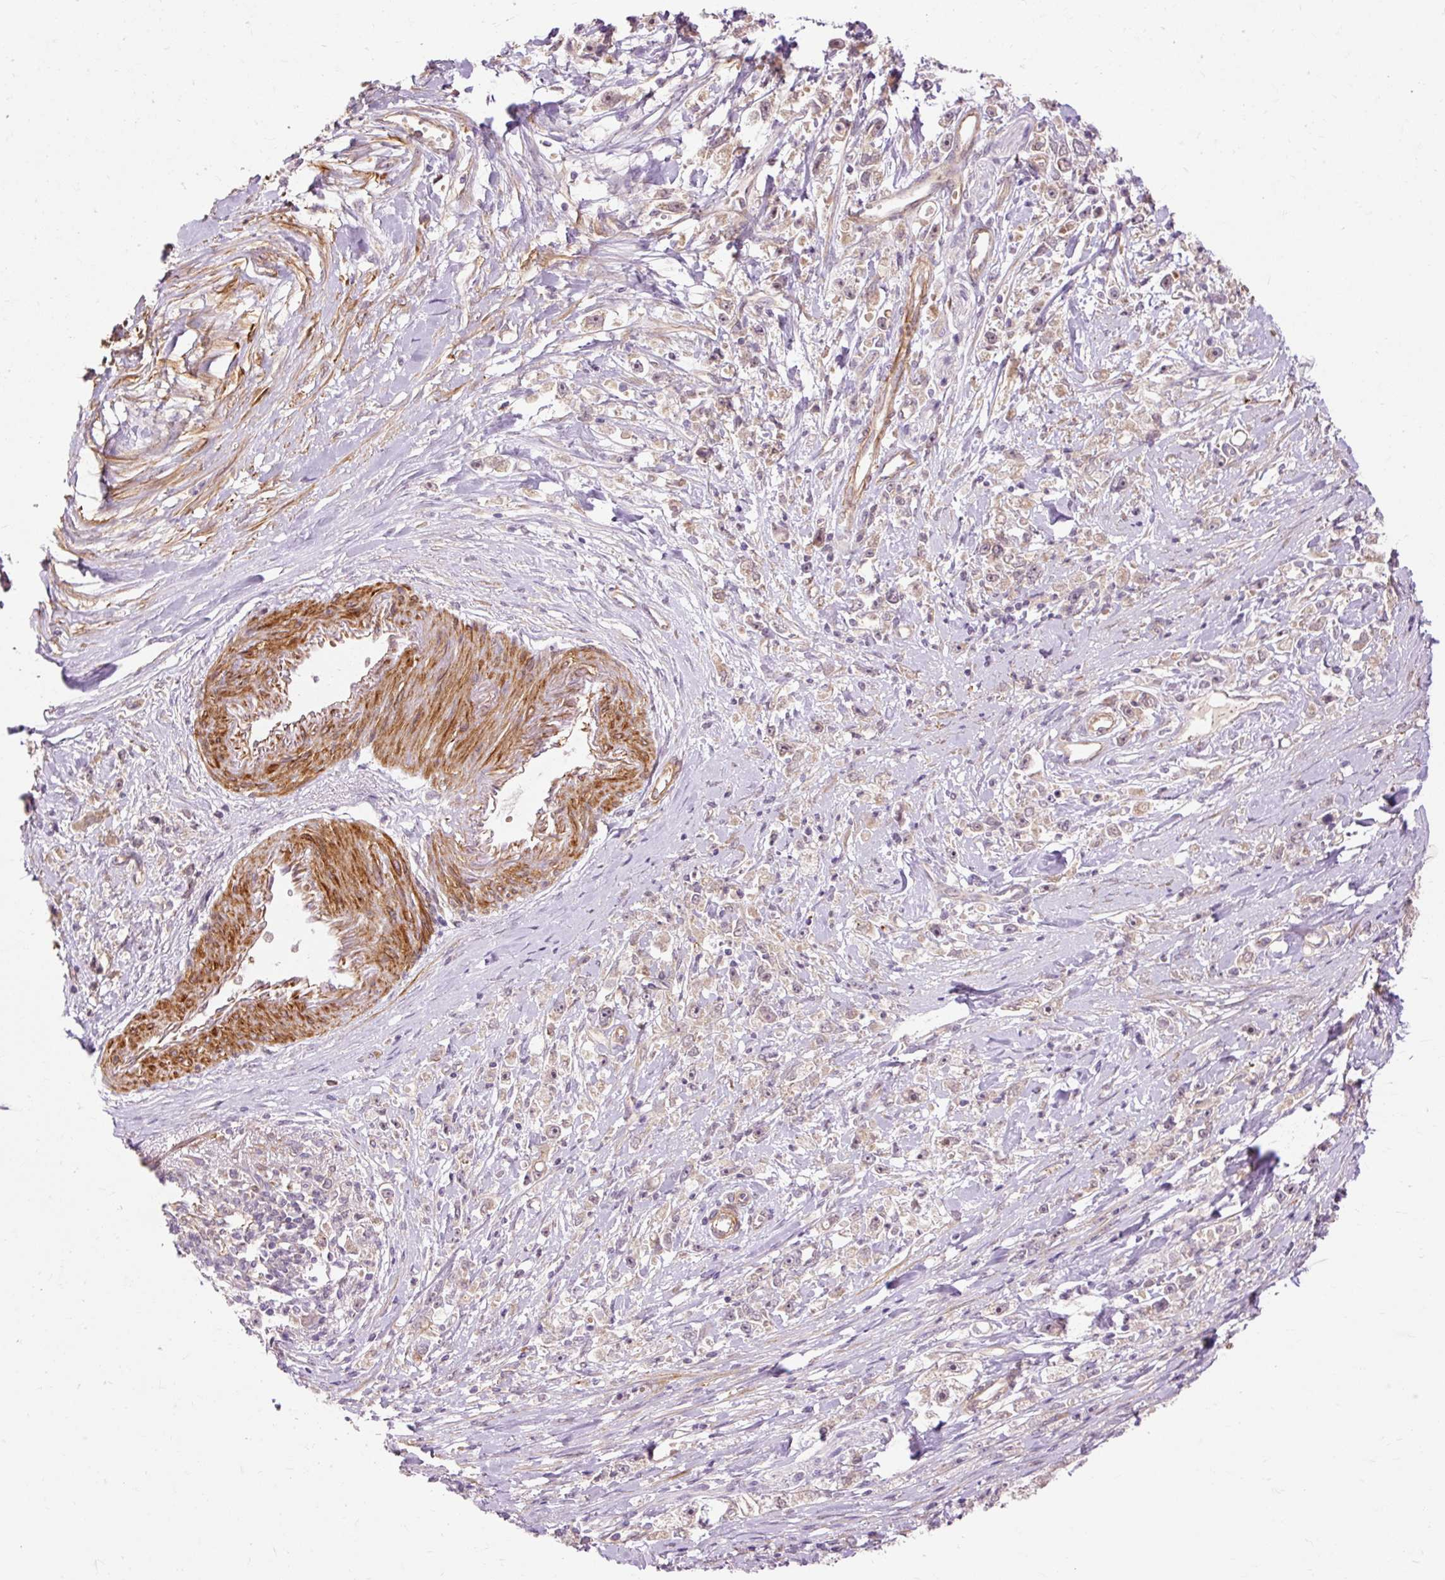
{"staining": {"intensity": "weak", "quantity": "<25%", "location": "cytoplasmic/membranous"}, "tissue": "stomach cancer", "cell_type": "Tumor cells", "image_type": "cancer", "snomed": [{"axis": "morphology", "description": "Adenocarcinoma, NOS"}, {"axis": "topography", "description": "Stomach"}], "caption": "This is a histopathology image of immunohistochemistry staining of stomach cancer (adenocarcinoma), which shows no positivity in tumor cells.", "gene": "RIPOR3", "patient": {"sex": "female", "age": 59}}